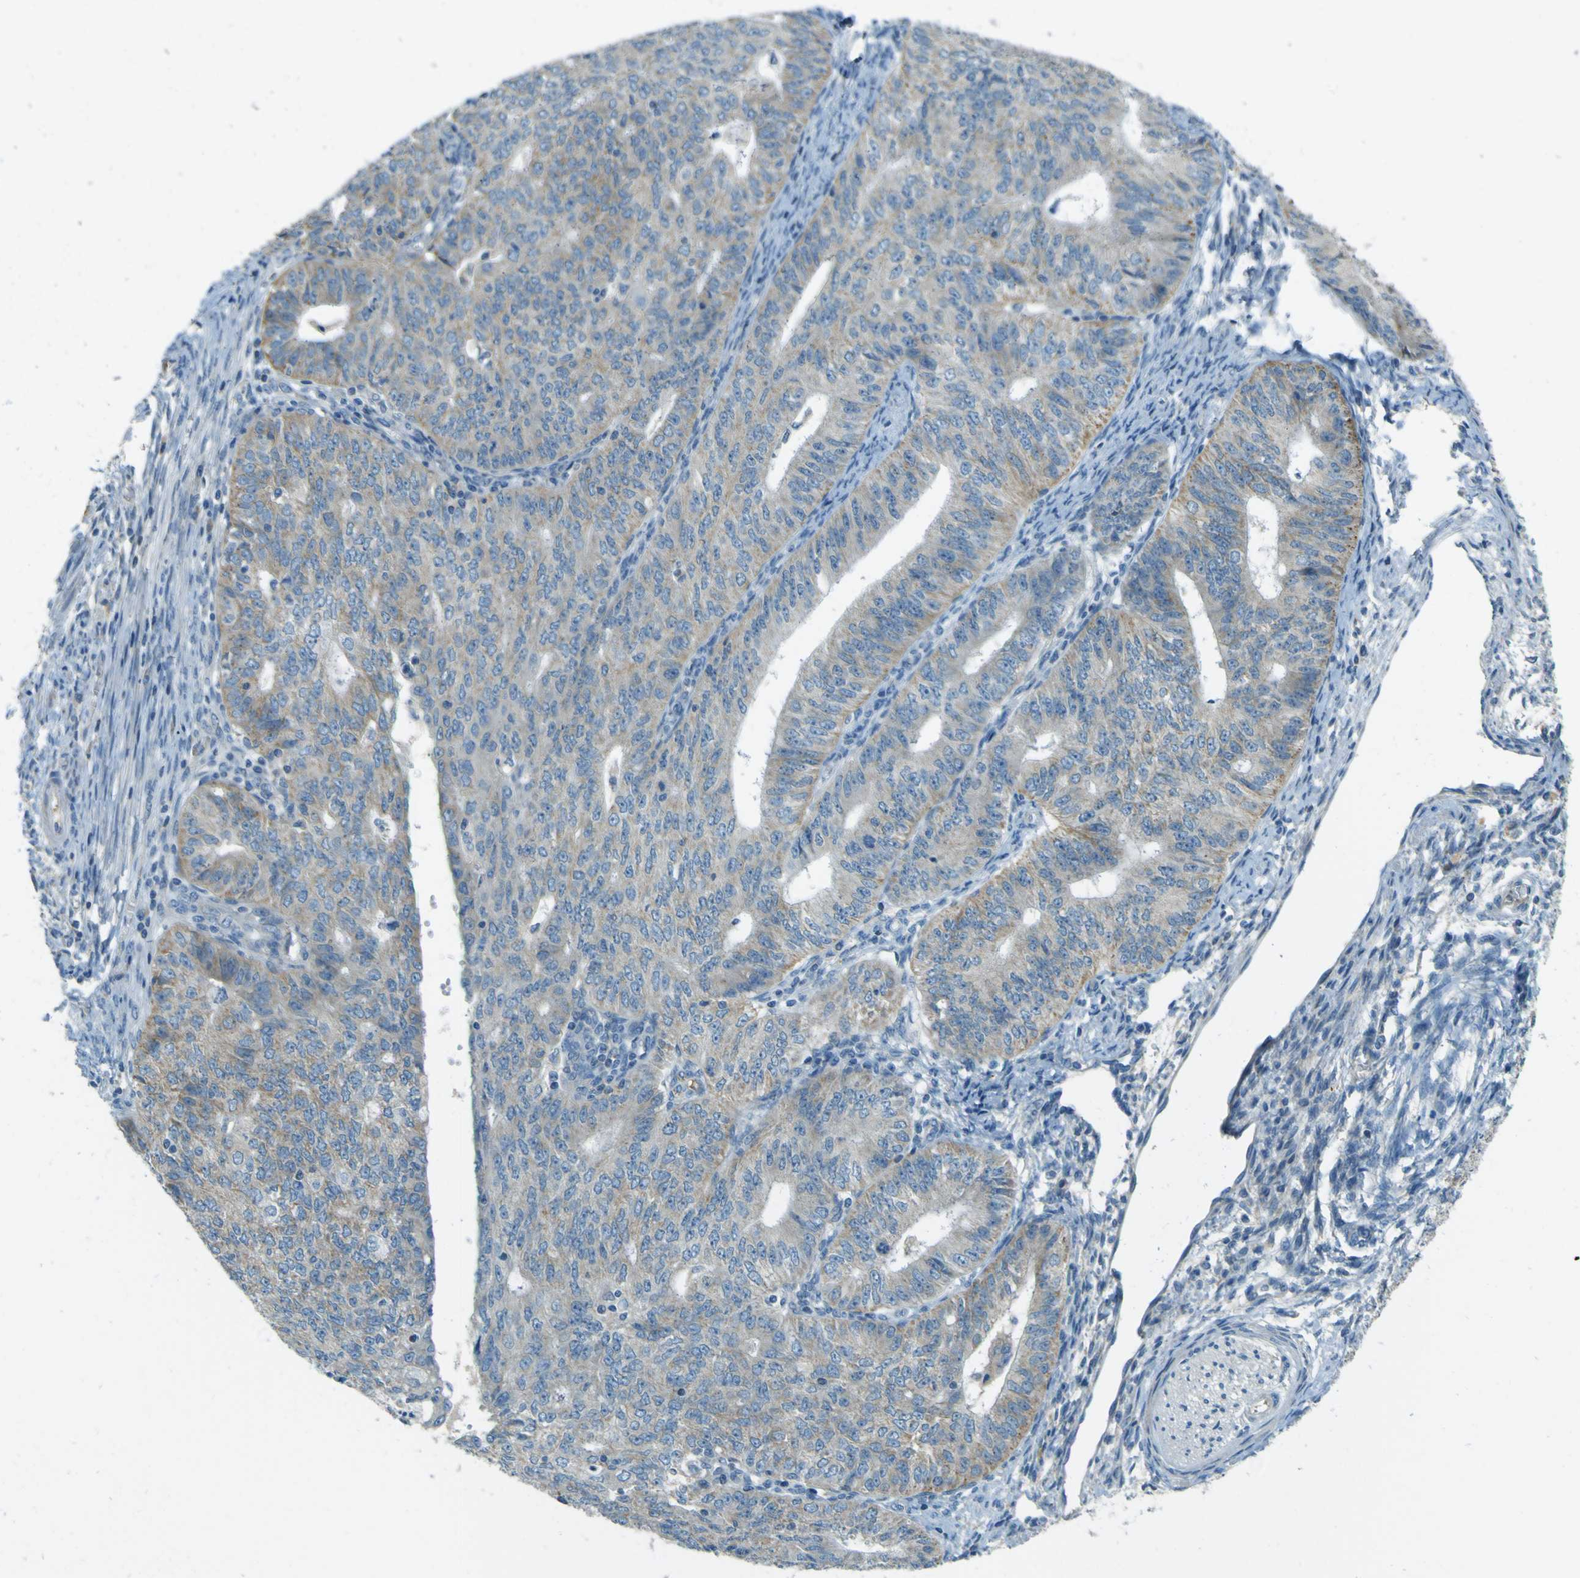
{"staining": {"intensity": "weak", "quantity": "<25%", "location": "cytoplasmic/membranous"}, "tissue": "endometrial cancer", "cell_type": "Tumor cells", "image_type": "cancer", "snomed": [{"axis": "morphology", "description": "Adenocarcinoma, NOS"}, {"axis": "topography", "description": "Endometrium"}], "caption": "This is a histopathology image of immunohistochemistry (IHC) staining of endometrial cancer (adenocarcinoma), which shows no expression in tumor cells. (DAB (3,3'-diaminobenzidine) IHC, high magnification).", "gene": "FKTN", "patient": {"sex": "female", "age": 32}}